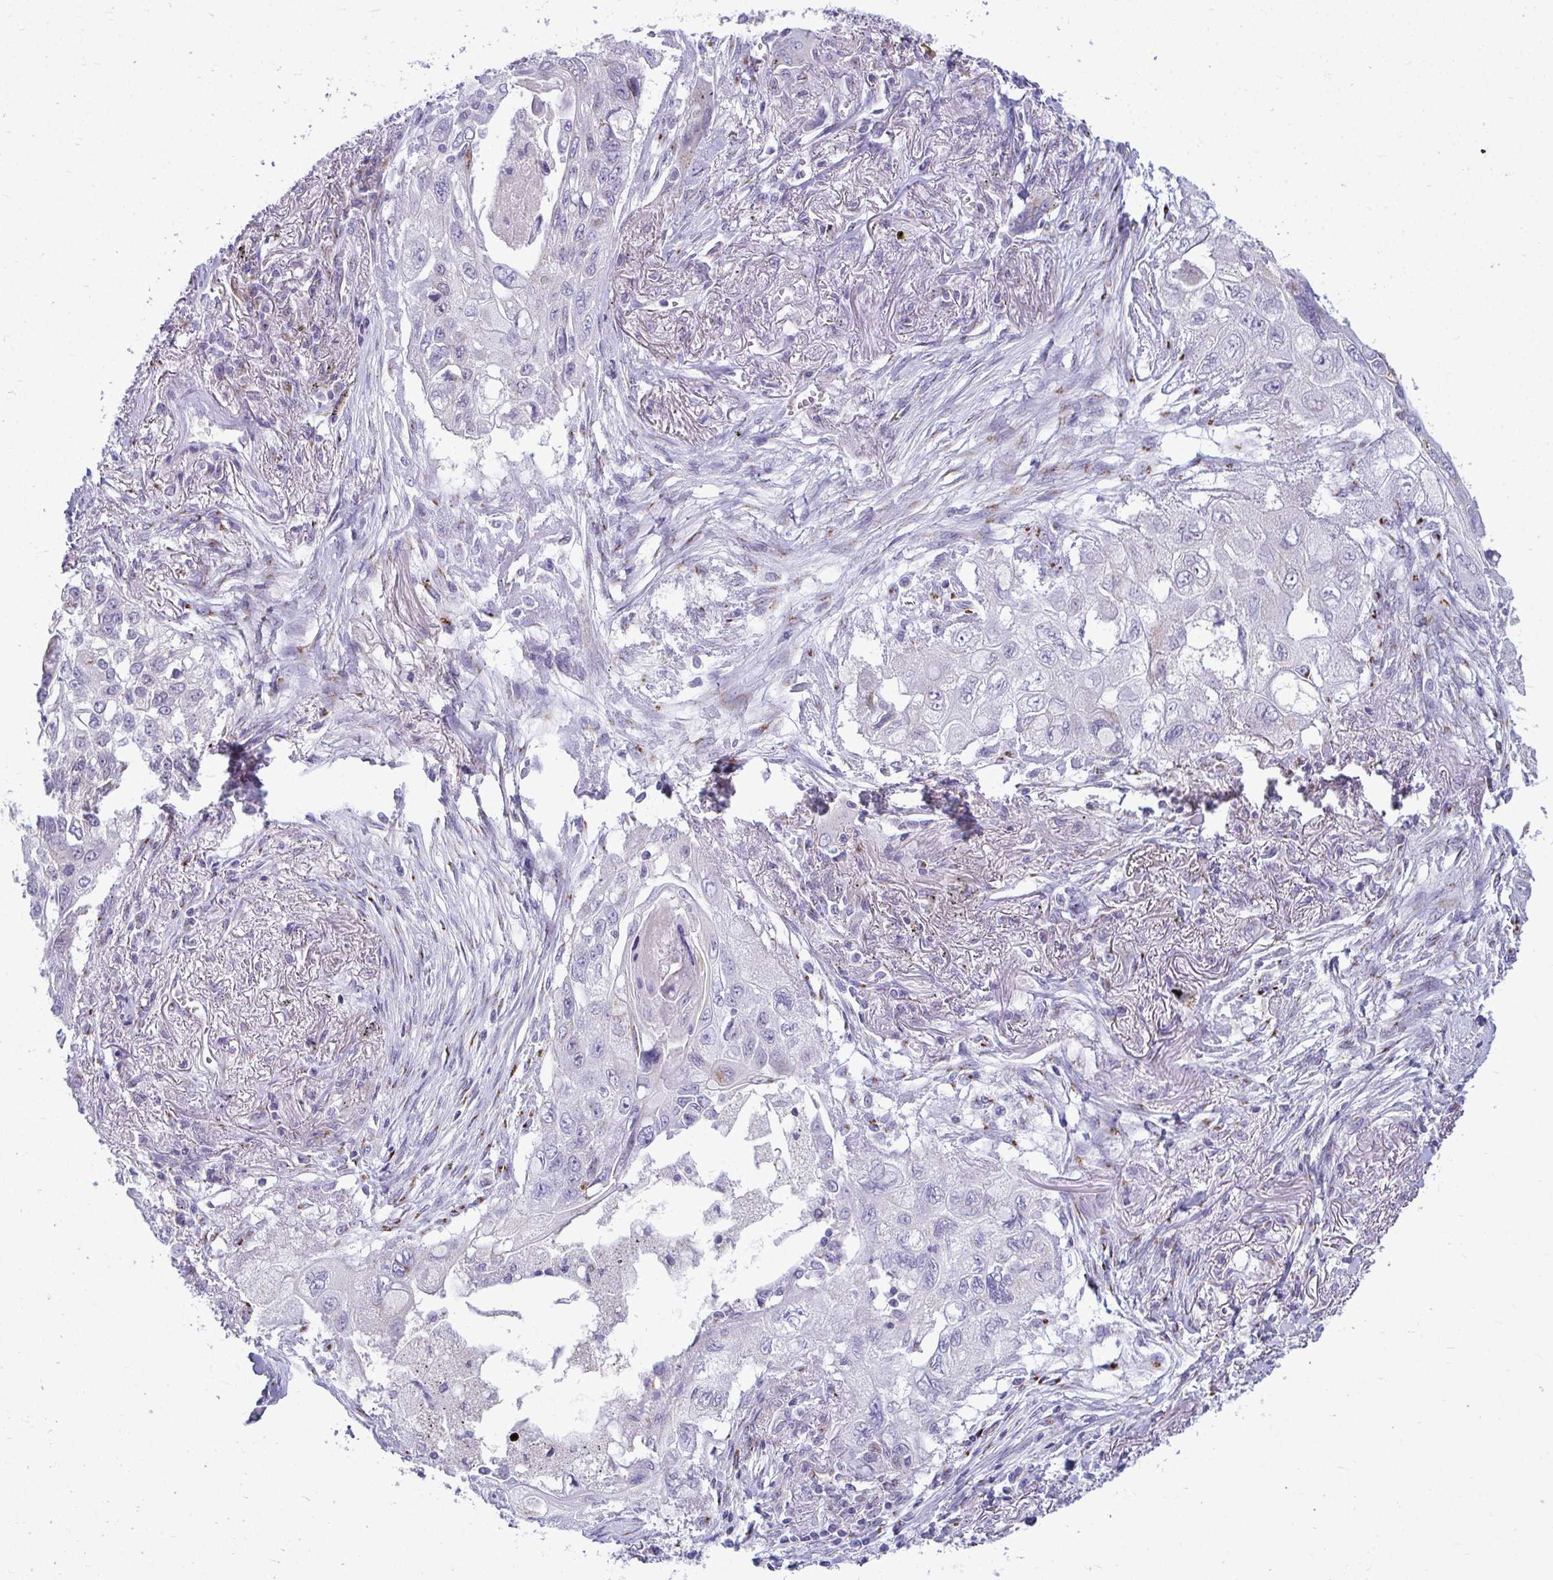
{"staining": {"intensity": "weak", "quantity": "<25%", "location": "cytoplasmic/membranous"}, "tissue": "lung cancer", "cell_type": "Tumor cells", "image_type": "cancer", "snomed": [{"axis": "morphology", "description": "Squamous cell carcinoma, NOS"}, {"axis": "topography", "description": "Lung"}], "caption": "High power microscopy photomicrograph of an IHC micrograph of lung squamous cell carcinoma, revealing no significant staining in tumor cells. (Brightfield microscopy of DAB immunohistochemistry at high magnification).", "gene": "DTX4", "patient": {"sex": "male", "age": 75}}